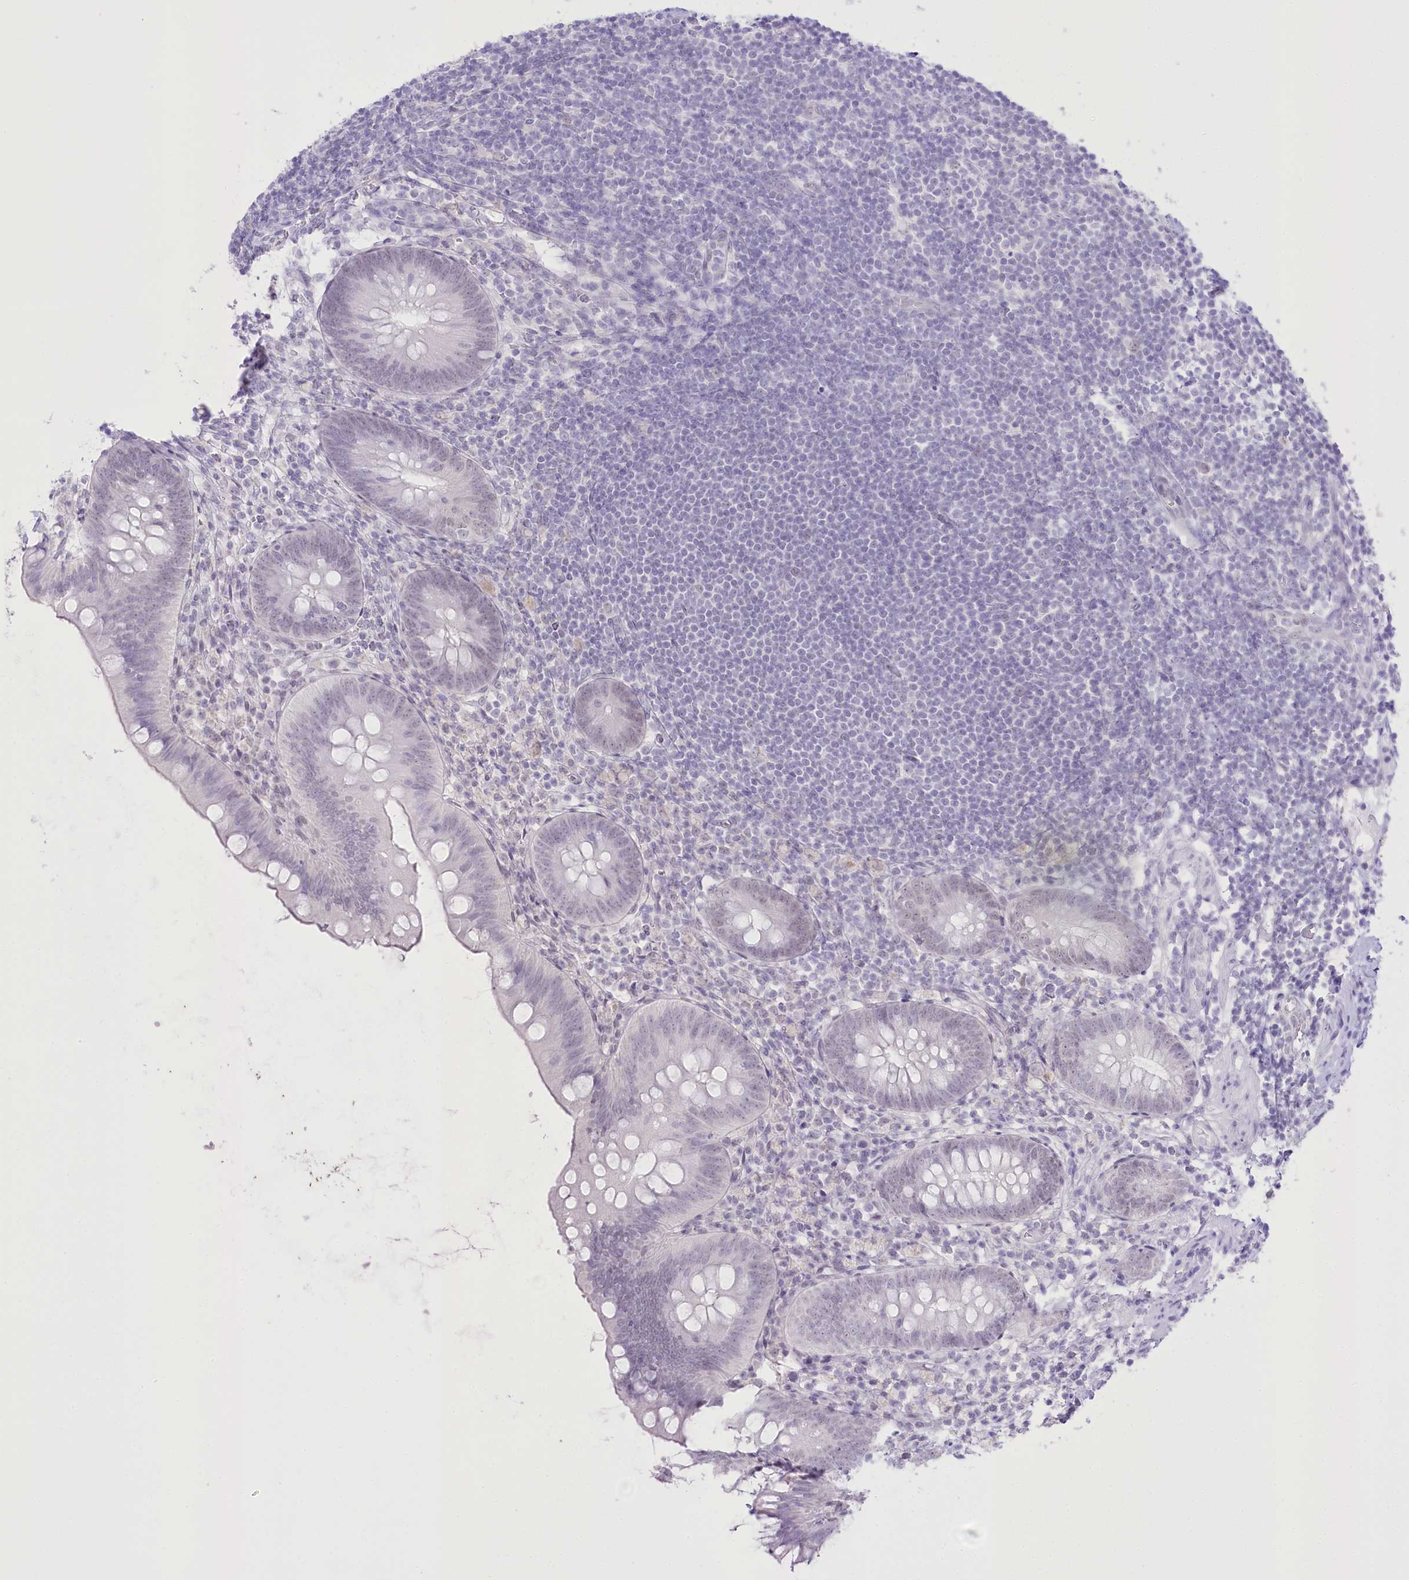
{"staining": {"intensity": "negative", "quantity": "none", "location": "none"}, "tissue": "appendix", "cell_type": "Glandular cells", "image_type": "normal", "snomed": [{"axis": "morphology", "description": "Normal tissue, NOS"}, {"axis": "topography", "description": "Appendix"}], "caption": "This histopathology image is of benign appendix stained with IHC to label a protein in brown with the nuclei are counter-stained blue. There is no positivity in glandular cells. (DAB immunohistochemistry (IHC) with hematoxylin counter stain).", "gene": "SLC39A10", "patient": {"sex": "female", "age": 62}}